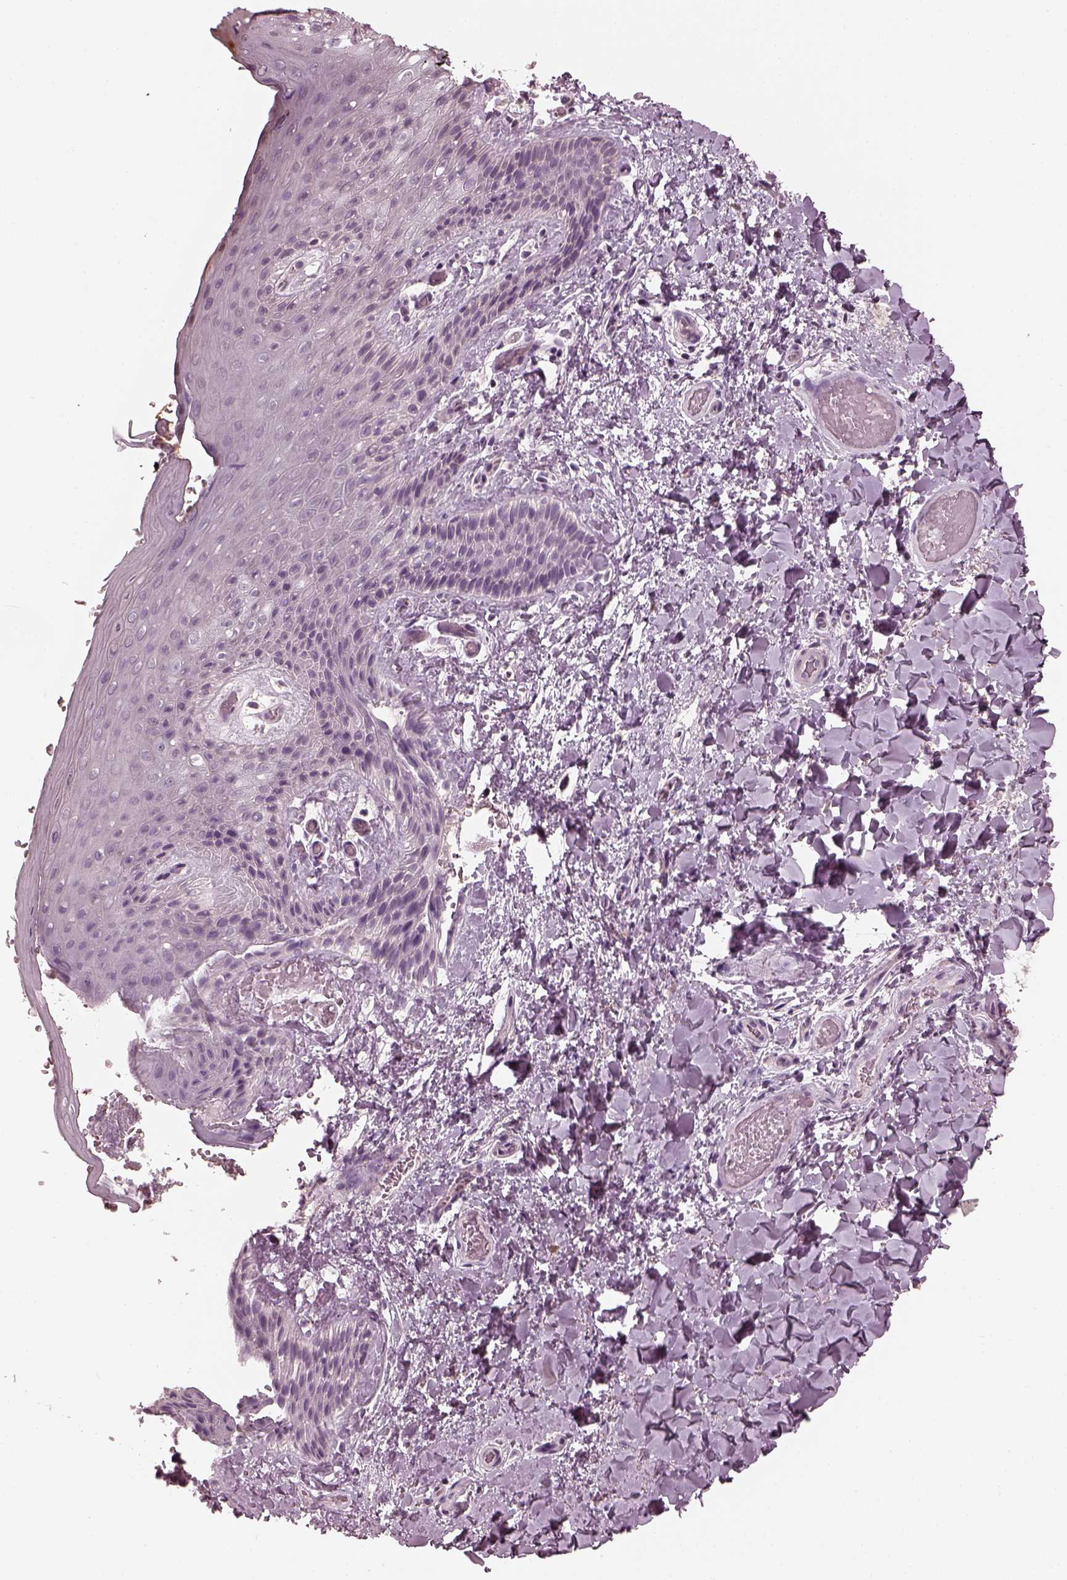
{"staining": {"intensity": "negative", "quantity": "none", "location": "none"}, "tissue": "skin", "cell_type": "Epidermal cells", "image_type": "normal", "snomed": [{"axis": "morphology", "description": "Normal tissue, NOS"}, {"axis": "topography", "description": "Anal"}], "caption": "Immunohistochemistry (IHC) image of normal skin stained for a protein (brown), which displays no positivity in epidermal cells. (Brightfield microscopy of DAB (3,3'-diaminobenzidine) immunohistochemistry at high magnification).", "gene": "OPTC", "patient": {"sex": "male", "age": 36}}